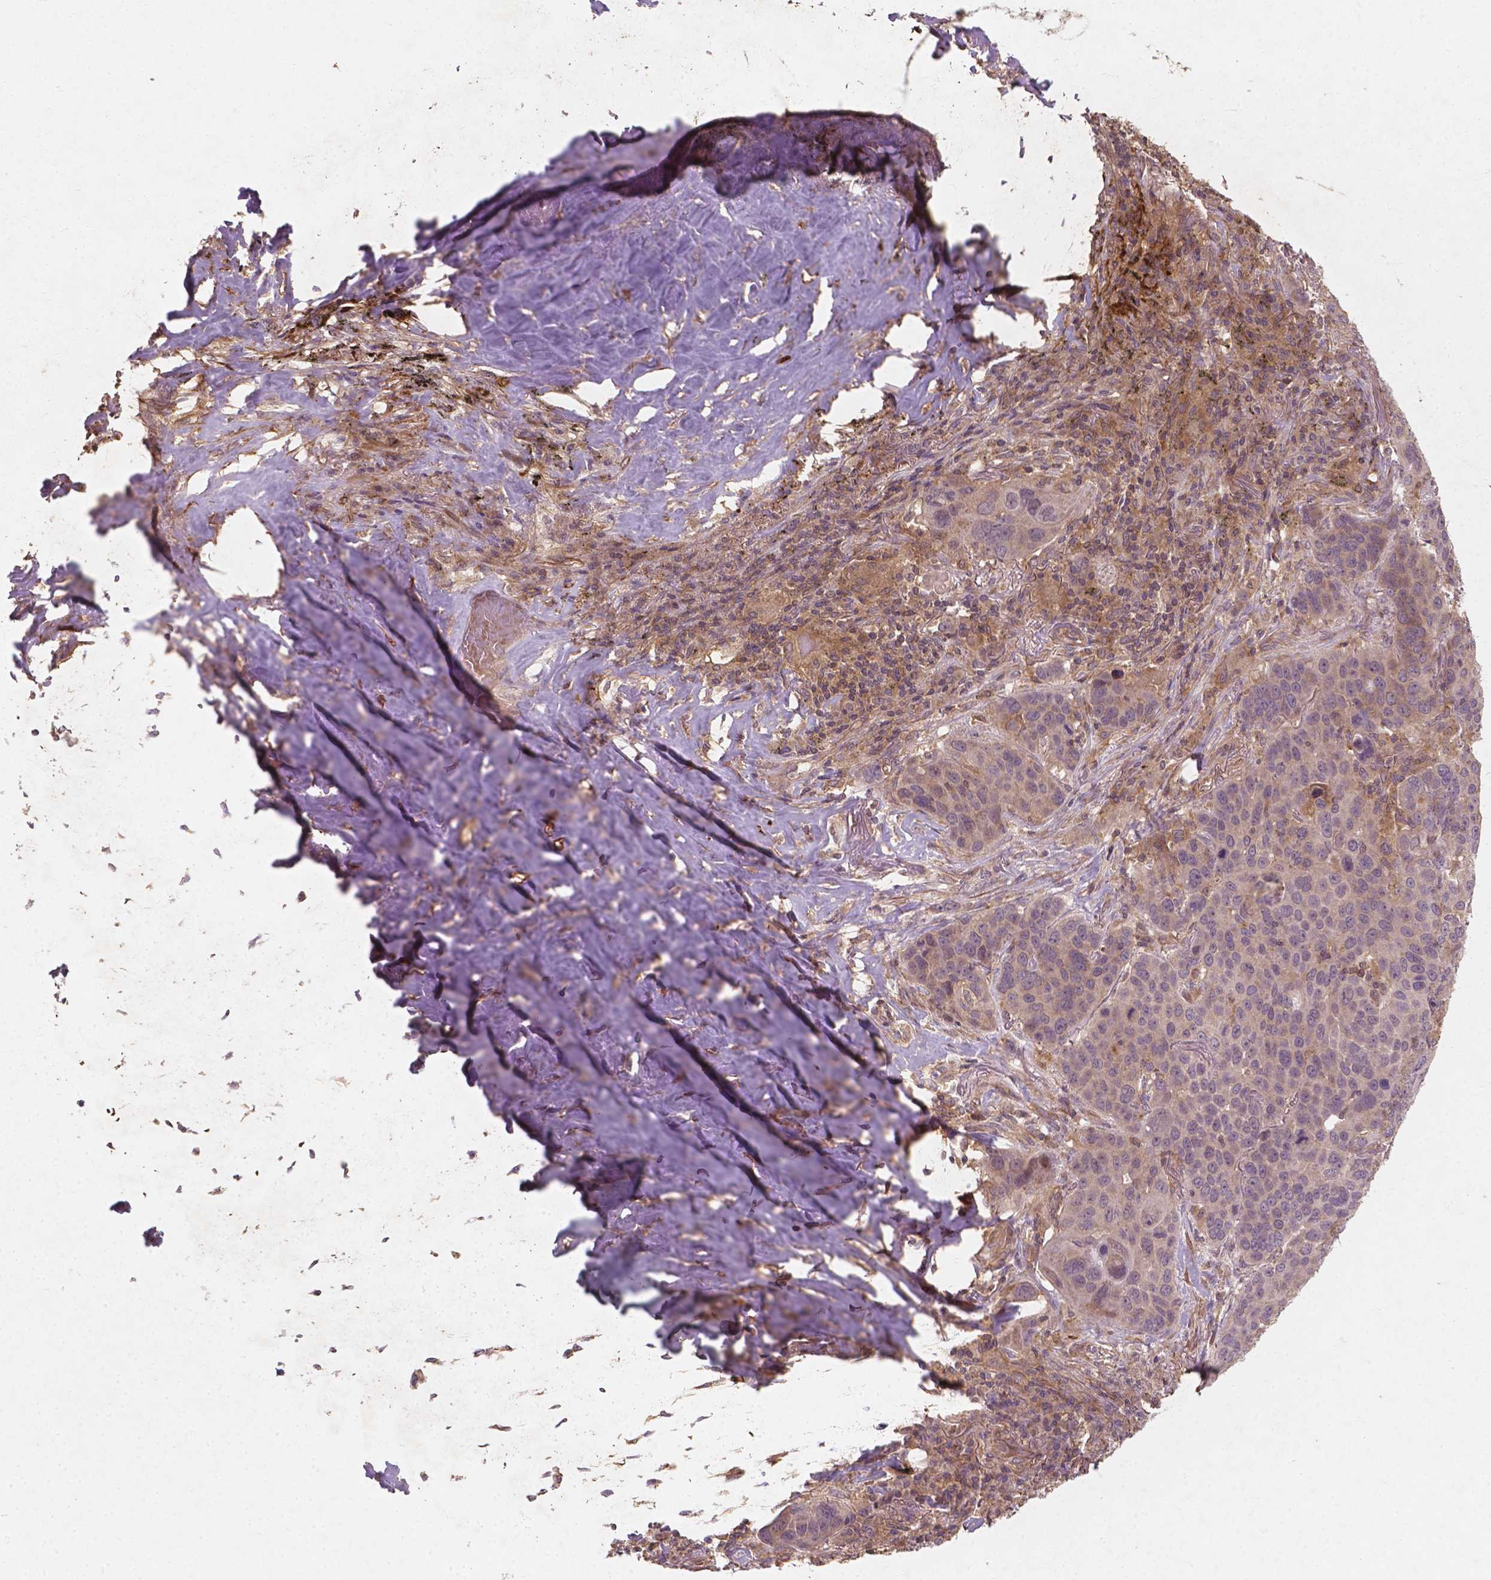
{"staining": {"intensity": "negative", "quantity": "none", "location": "none"}, "tissue": "lung cancer", "cell_type": "Tumor cells", "image_type": "cancer", "snomed": [{"axis": "morphology", "description": "Squamous cell carcinoma, NOS"}, {"axis": "topography", "description": "Lung"}], "caption": "A photomicrograph of human lung squamous cell carcinoma is negative for staining in tumor cells. (Stains: DAB immunohistochemistry (IHC) with hematoxylin counter stain, Microscopy: brightfield microscopy at high magnification).", "gene": "CYFIP2", "patient": {"sex": "male", "age": 68}}